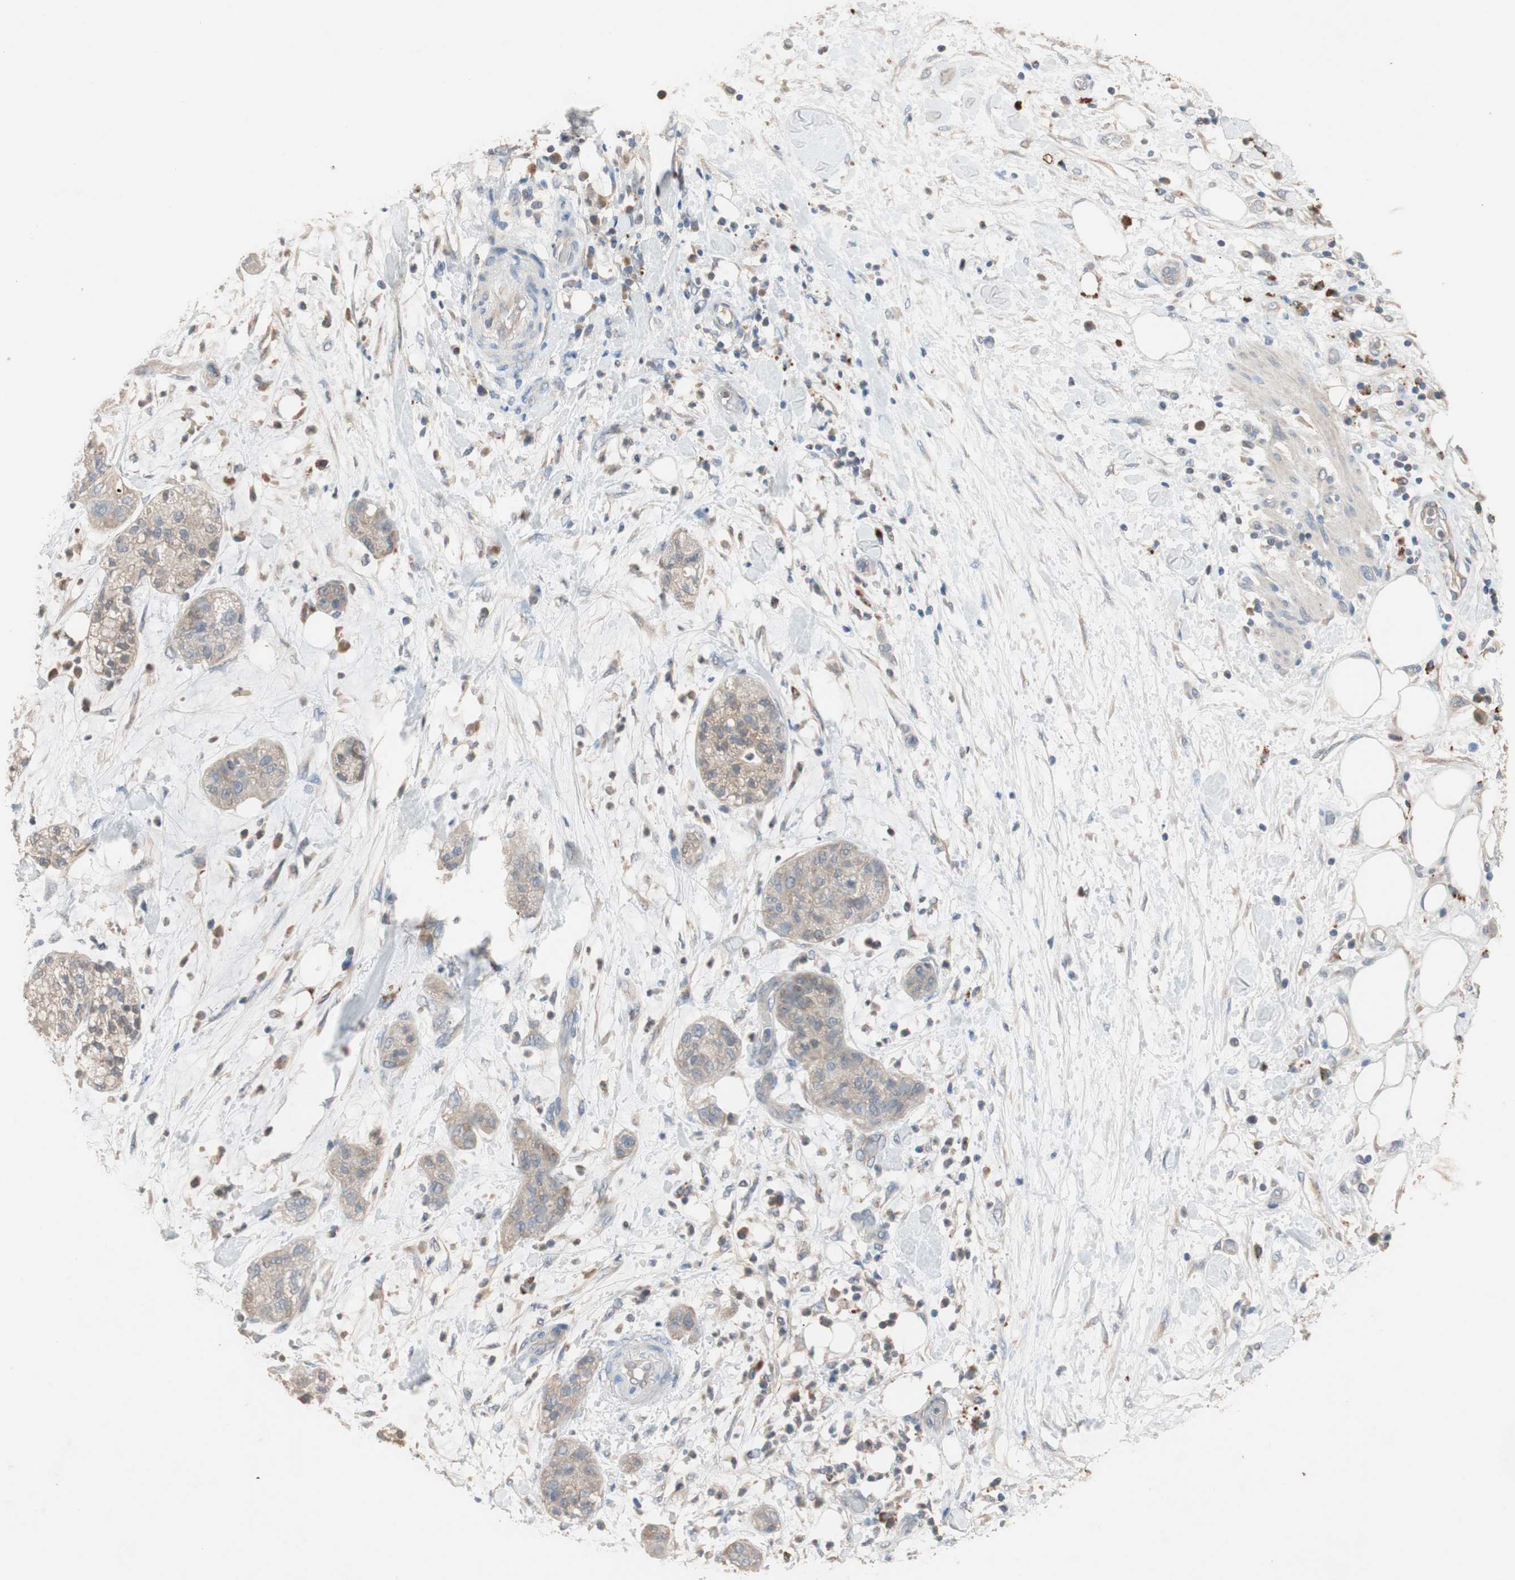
{"staining": {"intensity": "weak", "quantity": "25%-75%", "location": "cytoplasmic/membranous"}, "tissue": "pancreatic cancer", "cell_type": "Tumor cells", "image_type": "cancer", "snomed": [{"axis": "morphology", "description": "Adenocarcinoma, NOS"}, {"axis": "topography", "description": "Pancreas"}], "caption": "Immunohistochemical staining of pancreatic adenocarcinoma displays low levels of weak cytoplasmic/membranous staining in approximately 25%-75% of tumor cells.", "gene": "ADAP1", "patient": {"sex": "female", "age": 78}}